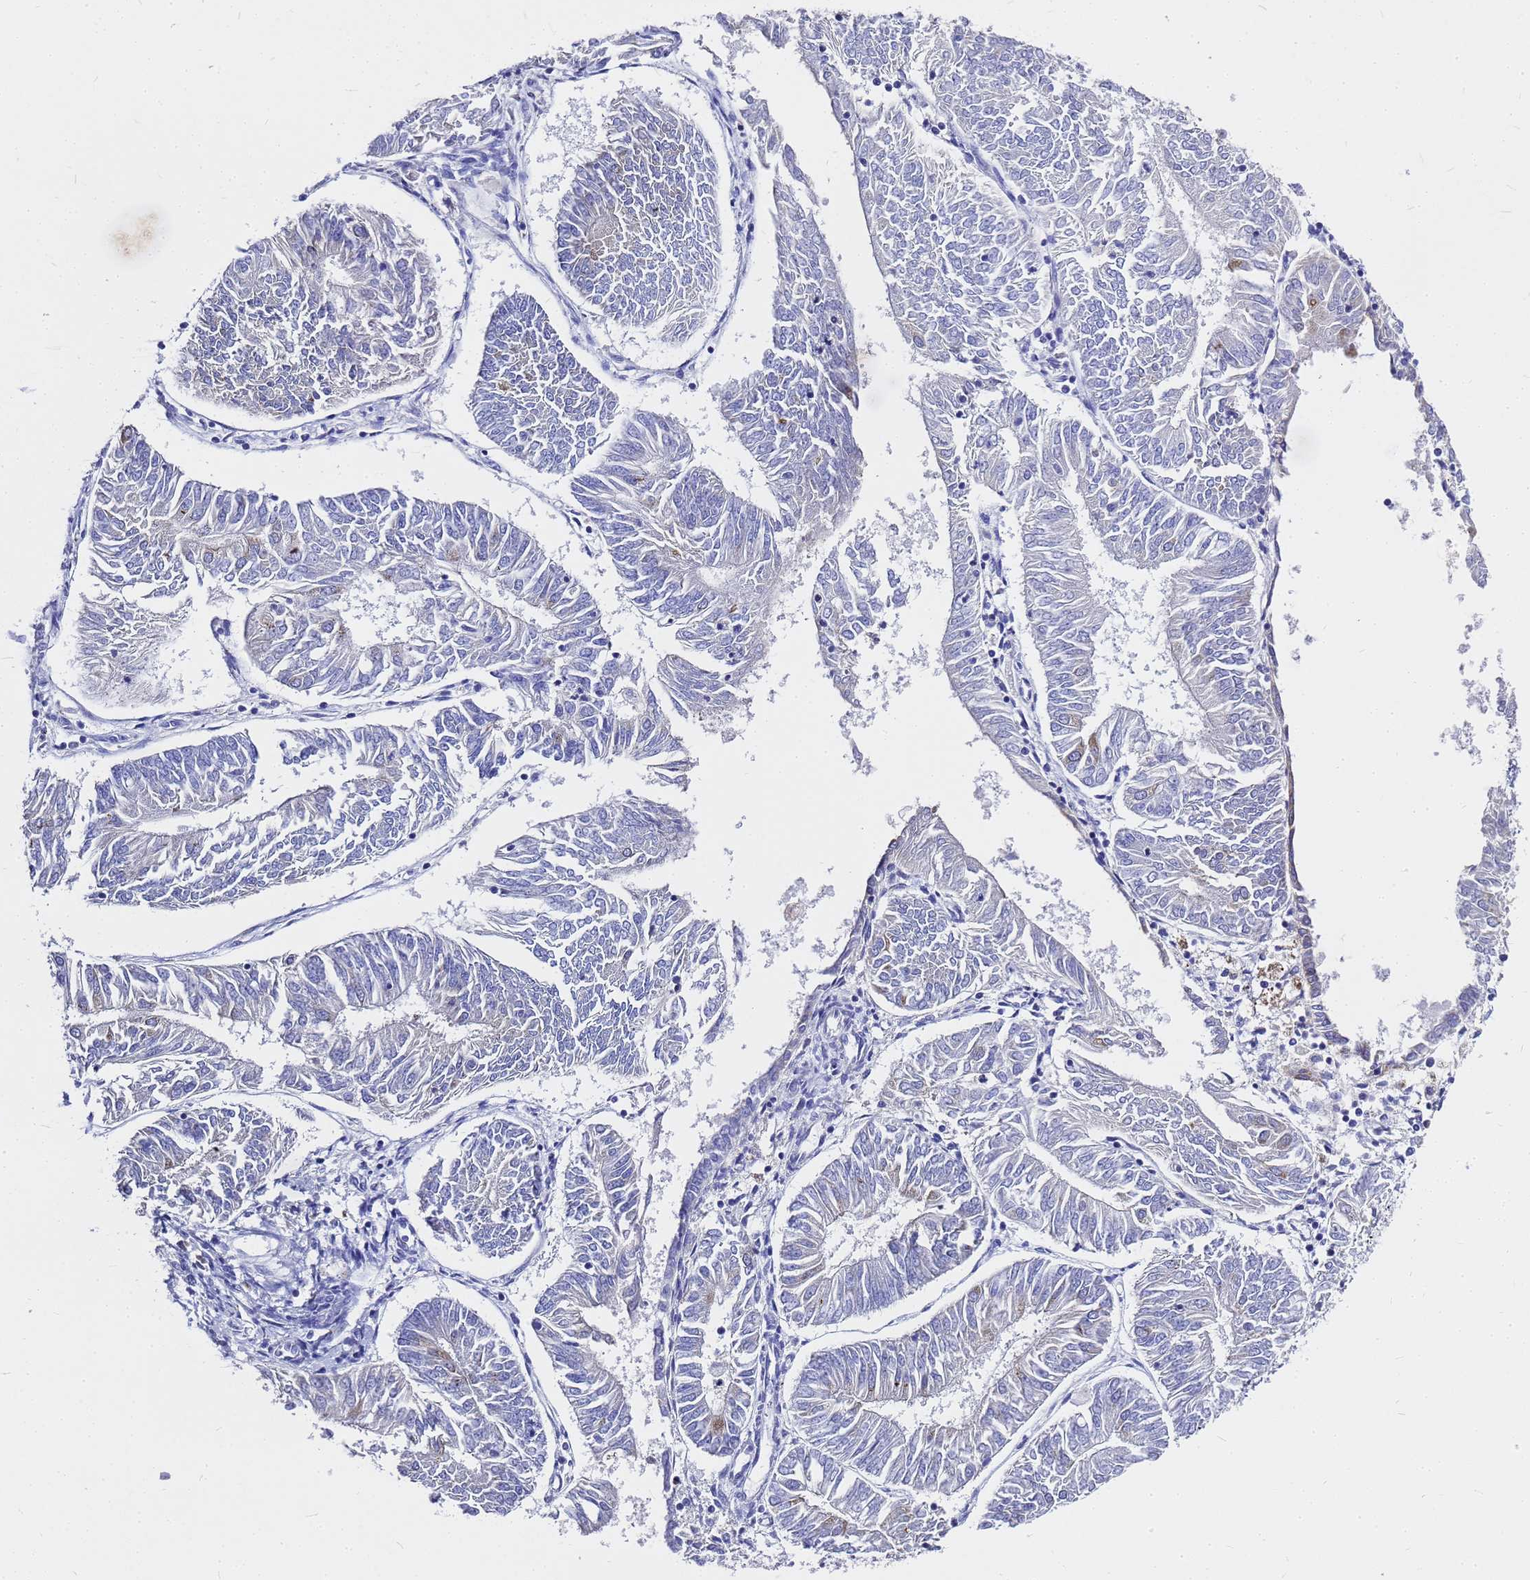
{"staining": {"intensity": "negative", "quantity": "none", "location": "none"}, "tissue": "endometrial cancer", "cell_type": "Tumor cells", "image_type": "cancer", "snomed": [{"axis": "morphology", "description": "Adenocarcinoma, NOS"}, {"axis": "topography", "description": "Endometrium"}], "caption": "Endometrial cancer was stained to show a protein in brown. There is no significant staining in tumor cells. Nuclei are stained in blue.", "gene": "OR52E2", "patient": {"sex": "female", "age": 58}}